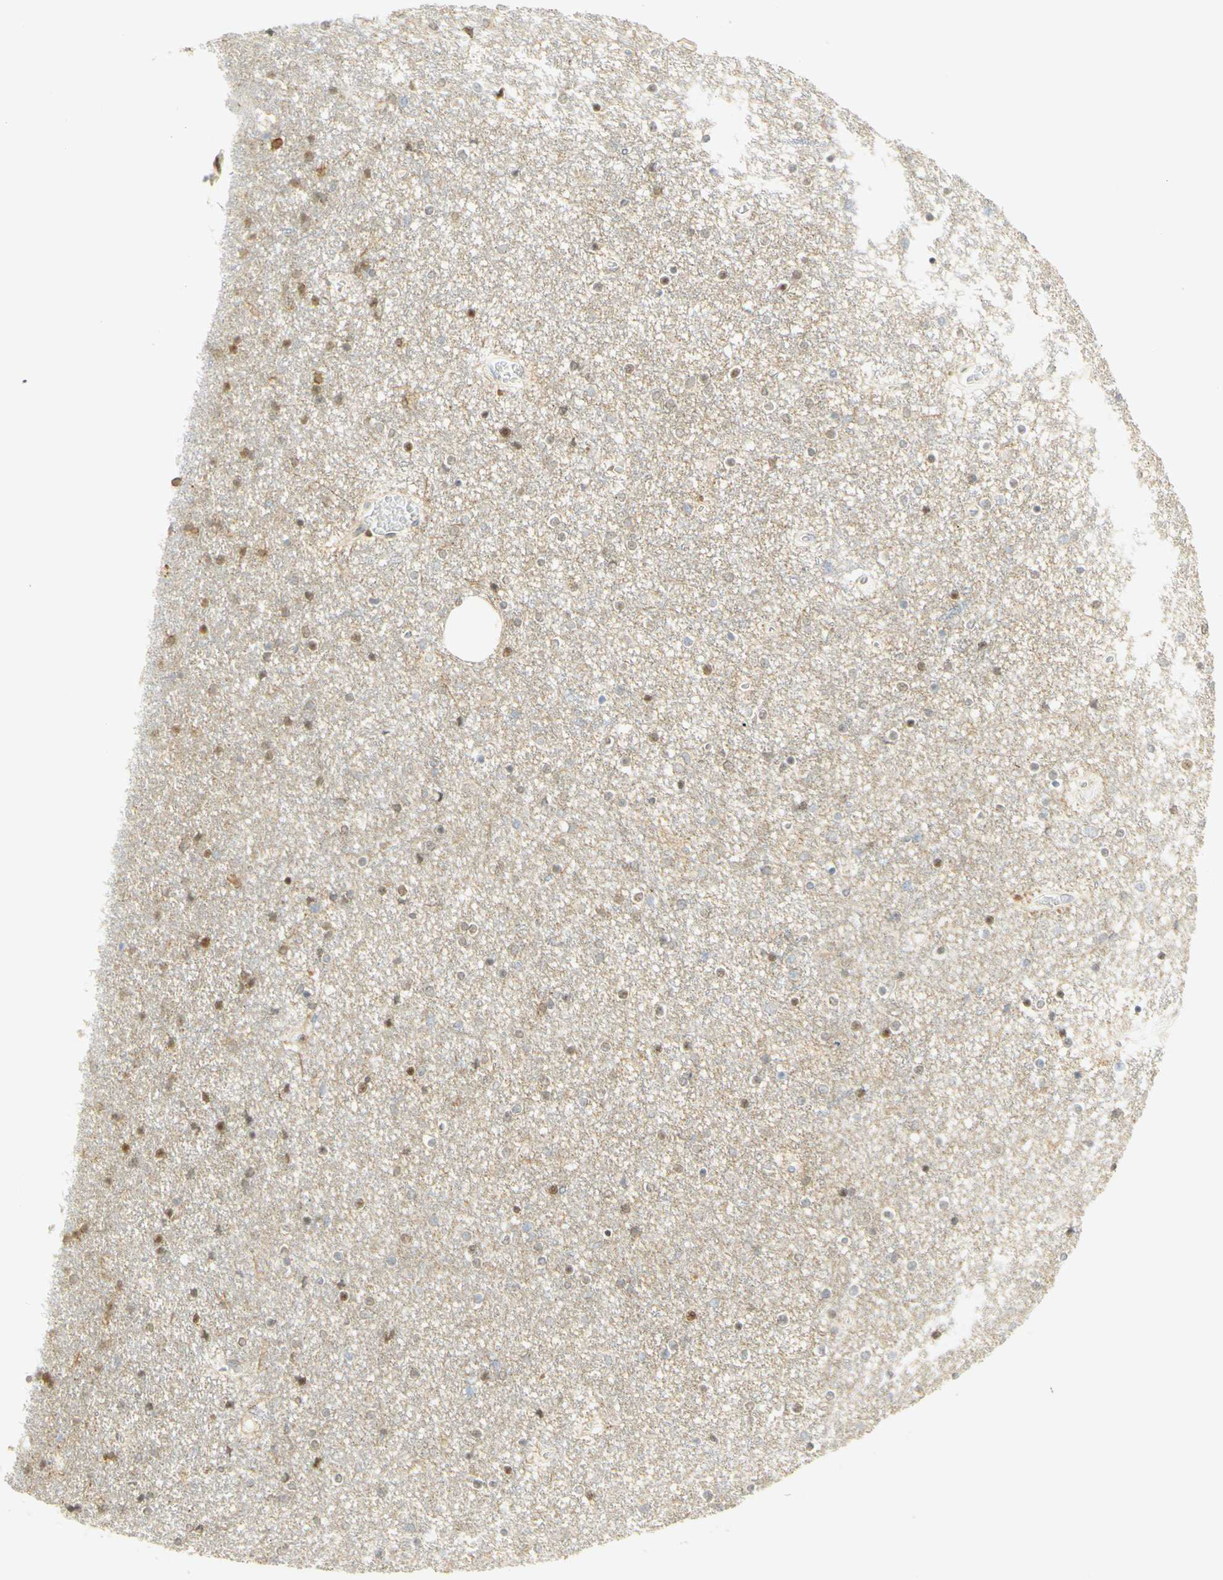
{"staining": {"intensity": "moderate", "quantity": "25%-75%", "location": "nuclear"}, "tissue": "caudate", "cell_type": "Glial cells", "image_type": "normal", "snomed": [{"axis": "morphology", "description": "Normal tissue, NOS"}, {"axis": "topography", "description": "Lateral ventricle wall"}], "caption": "Immunohistochemical staining of benign human caudate shows medium levels of moderate nuclear positivity in about 25%-75% of glial cells.", "gene": "E2F1", "patient": {"sex": "female", "age": 54}}